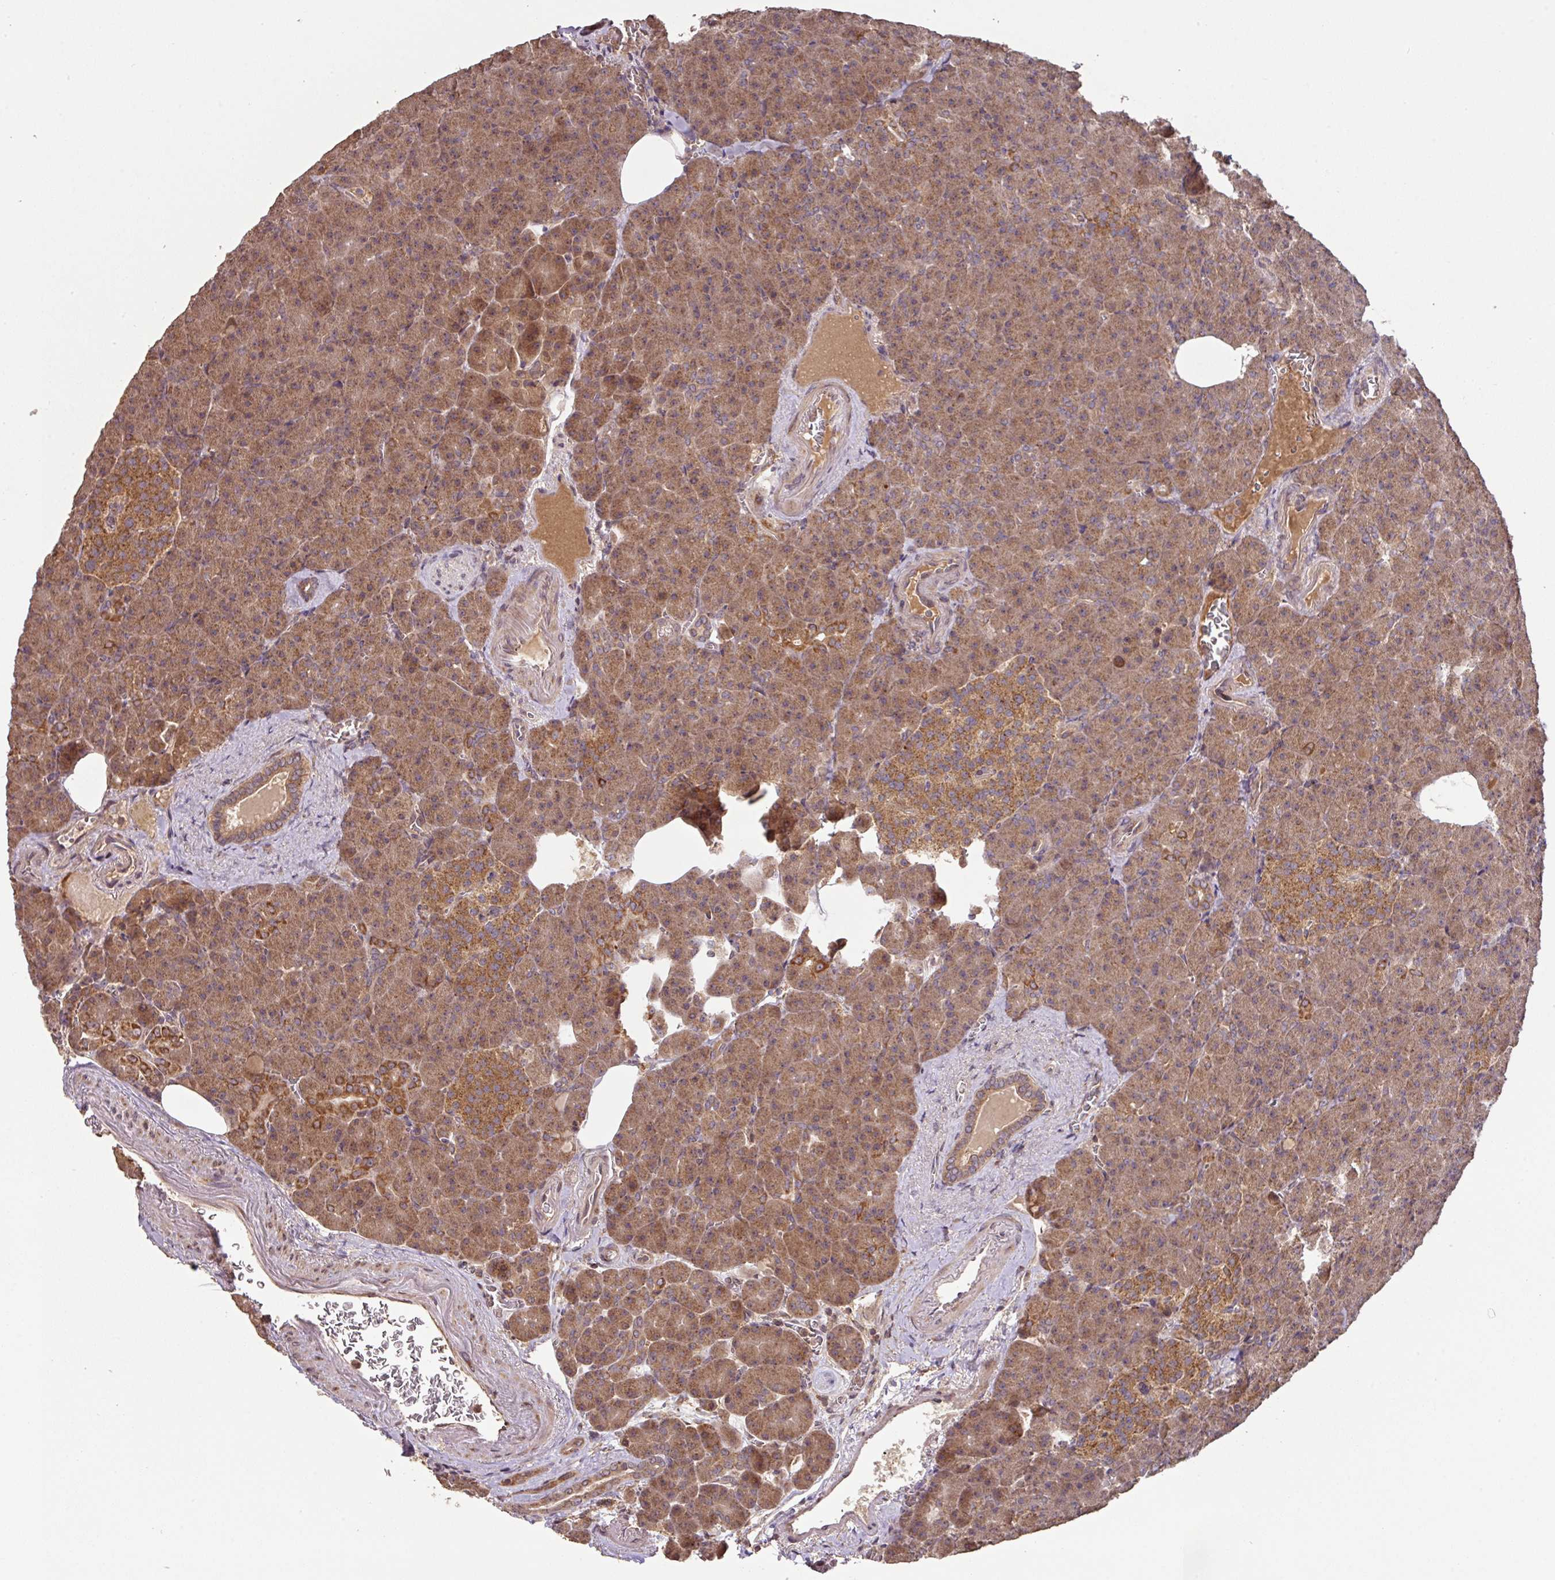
{"staining": {"intensity": "moderate", "quantity": ">75%", "location": "cytoplasmic/membranous"}, "tissue": "pancreas", "cell_type": "Exocrine glandular cells", "image_type": "normal", "snomed": [{"axis": "morphology", "description": "Normal tissue, NOS"}, {"axis": "topography", "description": "Pancreas"}], "caption": "Benign pancreas reveals moderate cytoplasmic/membranous staining in approximately >75% of exocrine glandular cells, visualized by immunohistochemistry.", "gene": "MRRF", "patient": {"sex": "female", "age": 74}}